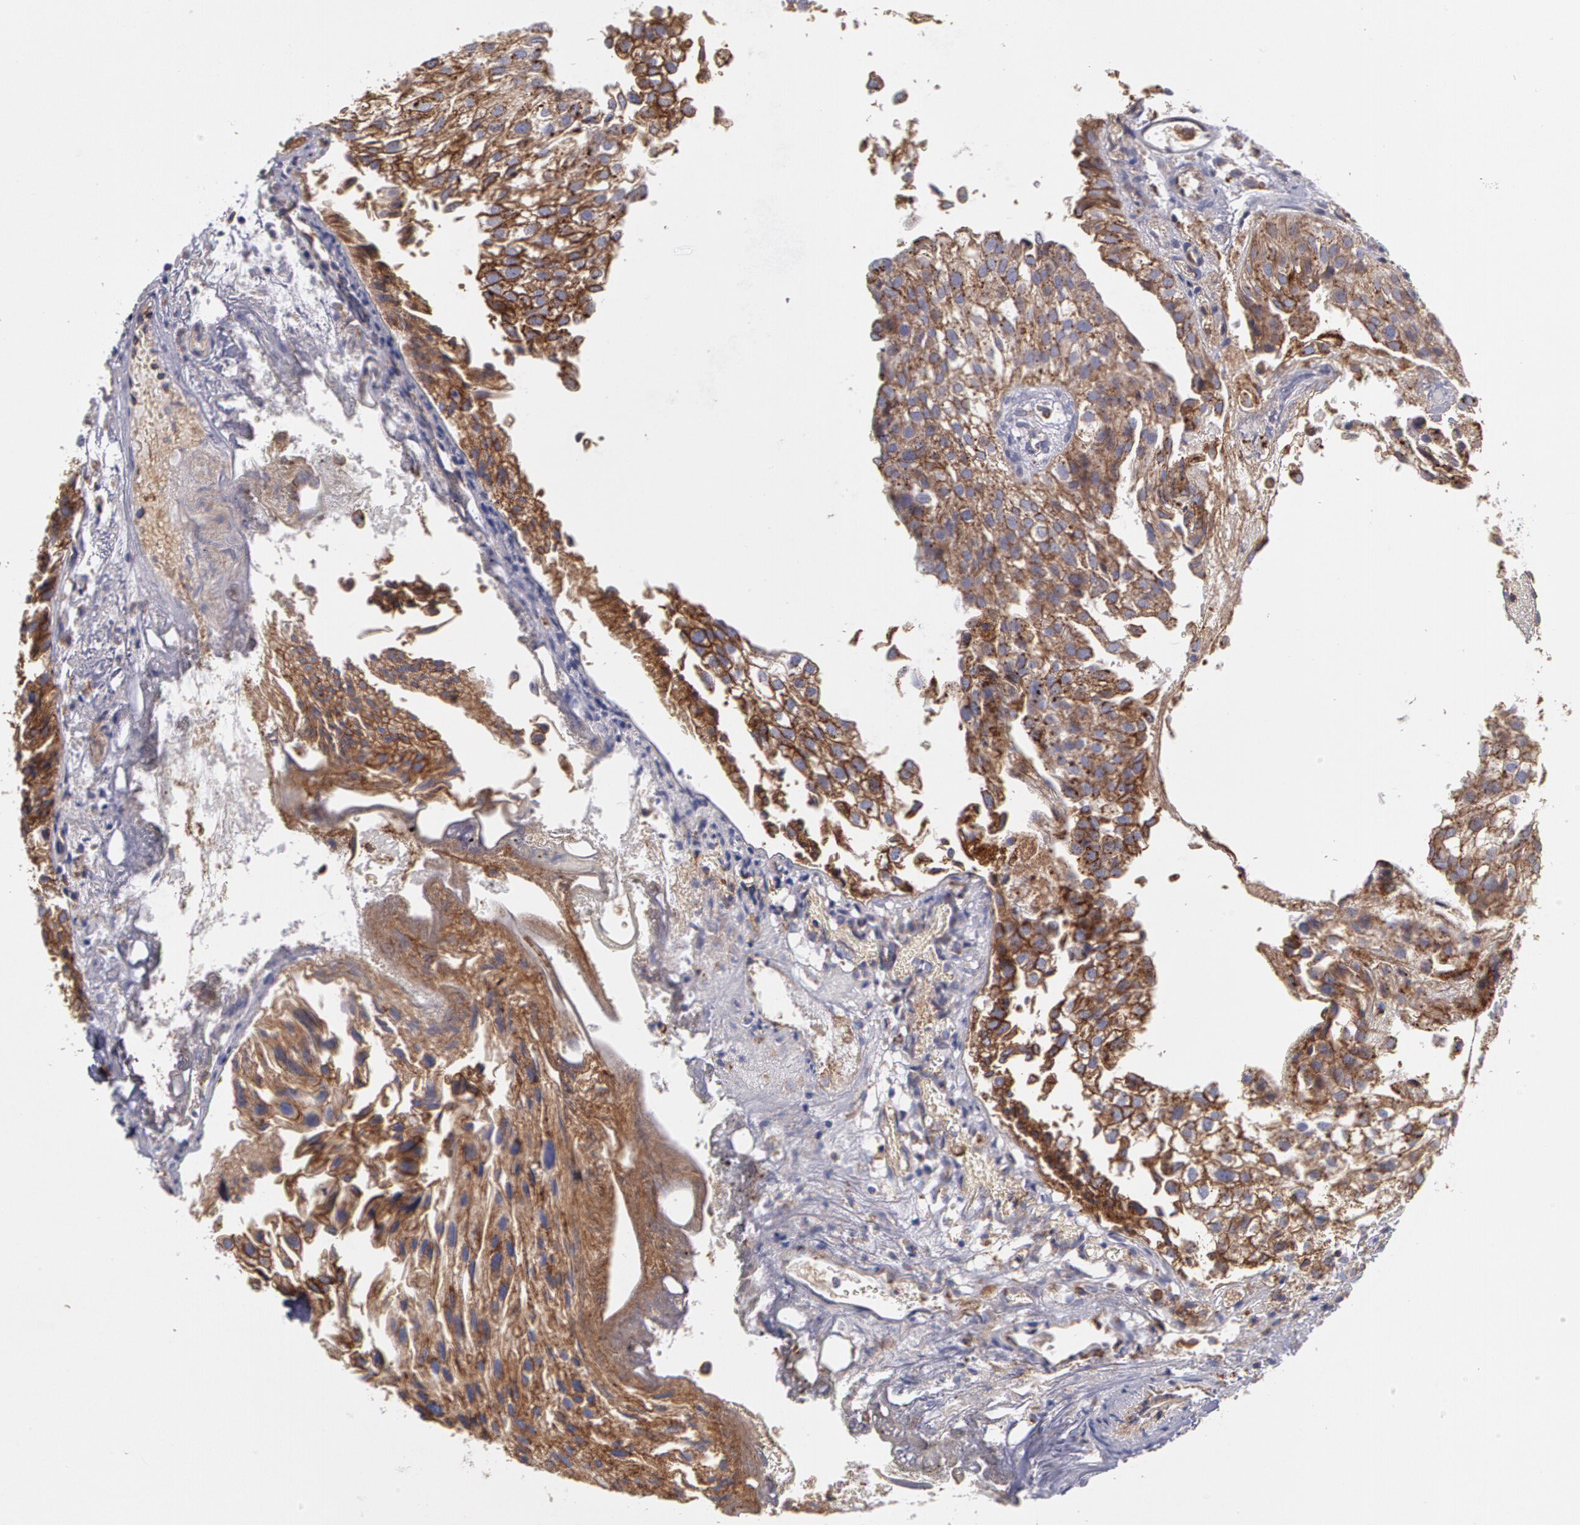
{"staining": {"intensity": "moderate", "quantity": ">75%", "location": "cytoplasmic/membranous"}, "tissue": "urothelial cancer", "cell_type": "Tumor cells", "image_type": "cancer", "snomed": [{"axis": "morphology", "description": "Urothelial carcinoma, Low grade"}, {"axis": "topography", "description": "Urinary bladder"}], "caption": "A high-resolution image shows IHC staining of urothelial cancer, which shows moderate cytoplasmic/membranous expression in about >75% of tumor cells. (Stains: DAB in brown, nuclei in blue, Microscopy: brightfield microscopy at high magnification).", "gene": "FLOT2", "patient": {"sex": "female", "age": 89}}